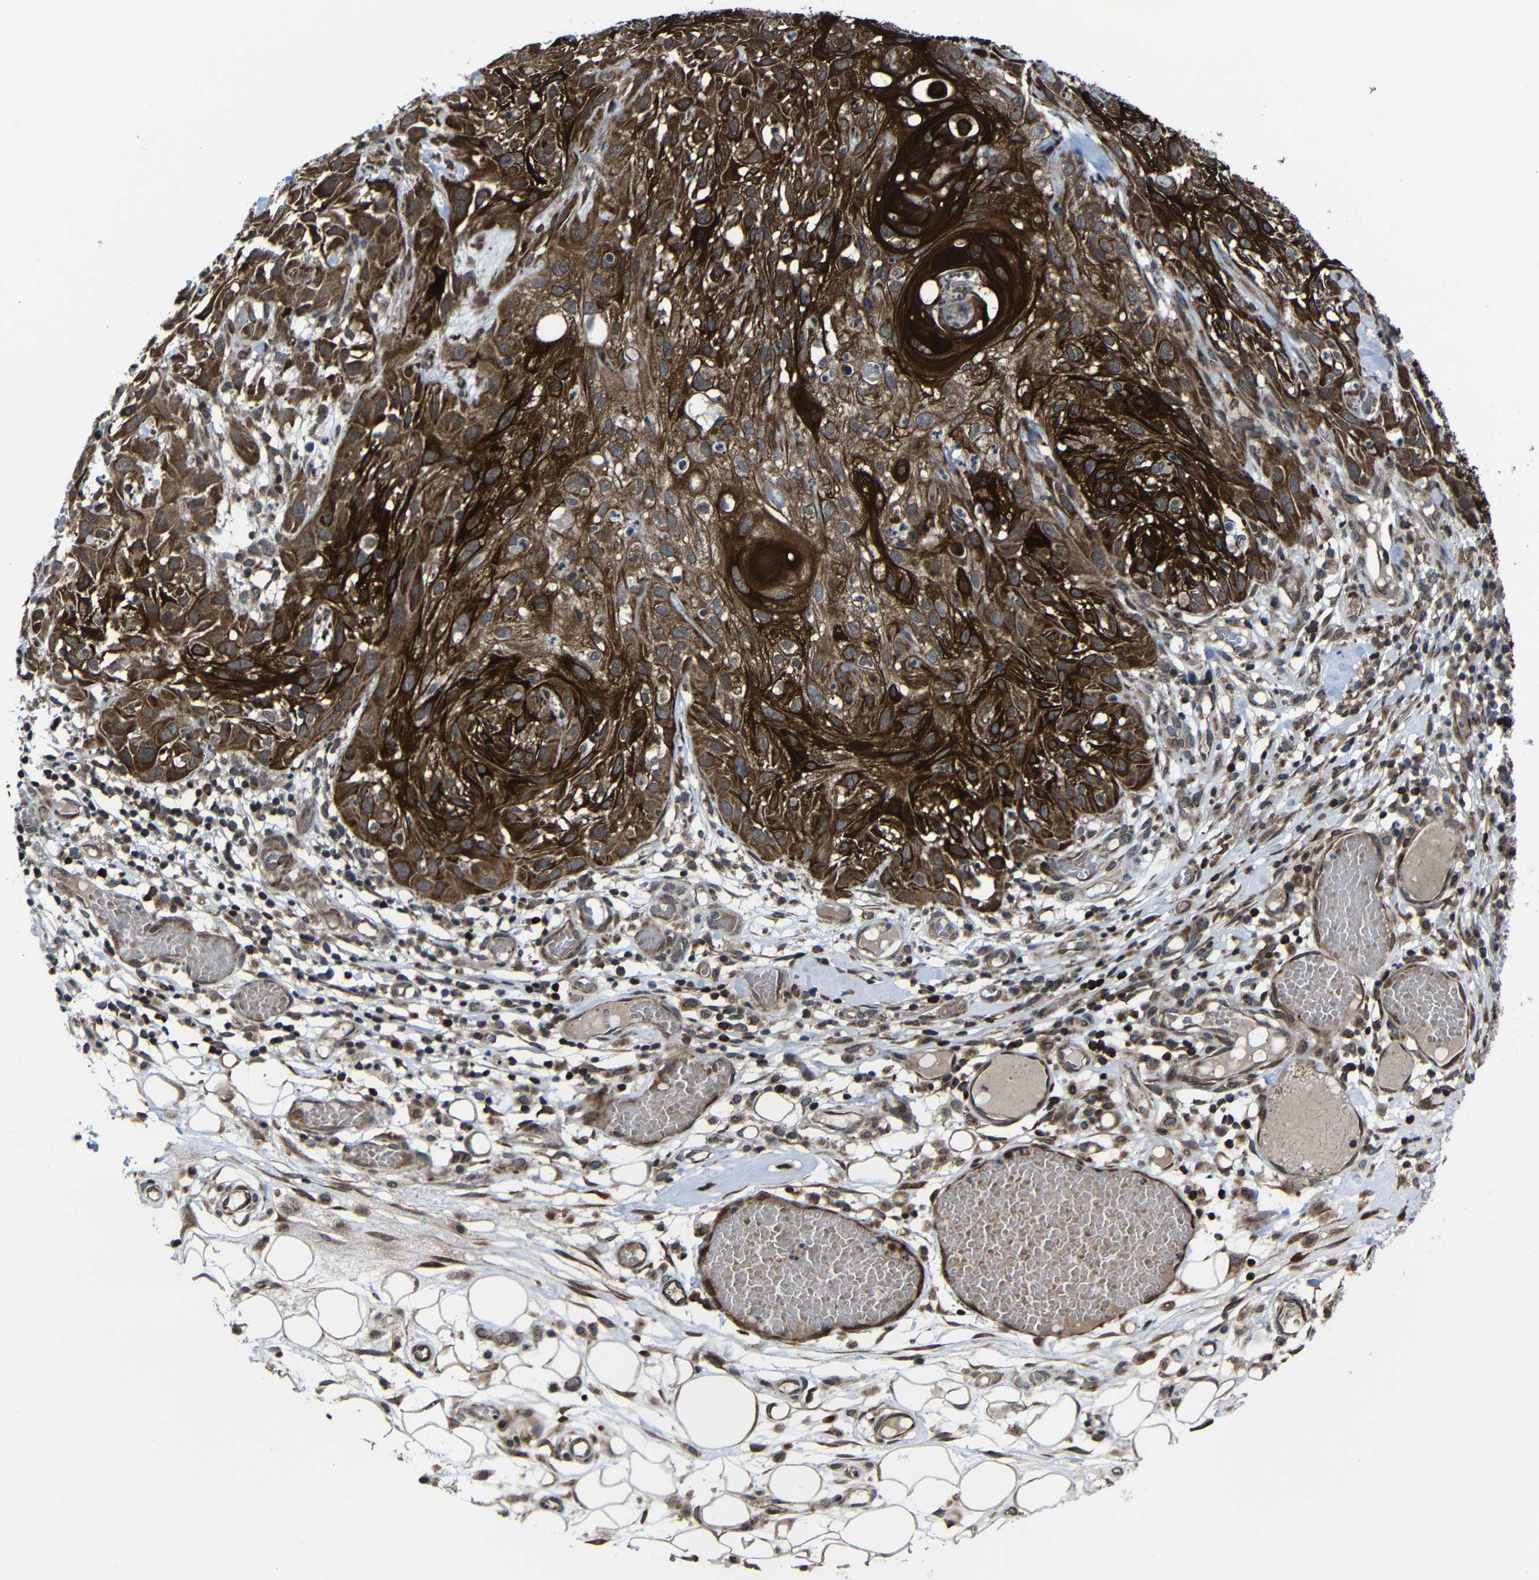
{"staining": {"intensity": "strong", "quantity": ">75%", "location": "cytoplasmic/membranous"}, "tissue": "skin cancer", "cell_type": "Tumor cells", "image_type": "cancer", "snomed": [{"axis": "morphology", "description": "Squamous cell carcinoma, NOS"}, {"axis": "topography", "description": "Skin"}], "caption": "A brown stain labels strong cytoplasmic/membranous positivity of a protein in skin squamous cell carcinoma tumor cells.", "gene": "KIAA0513", "patient": {"sex": "male", "age": 75}}